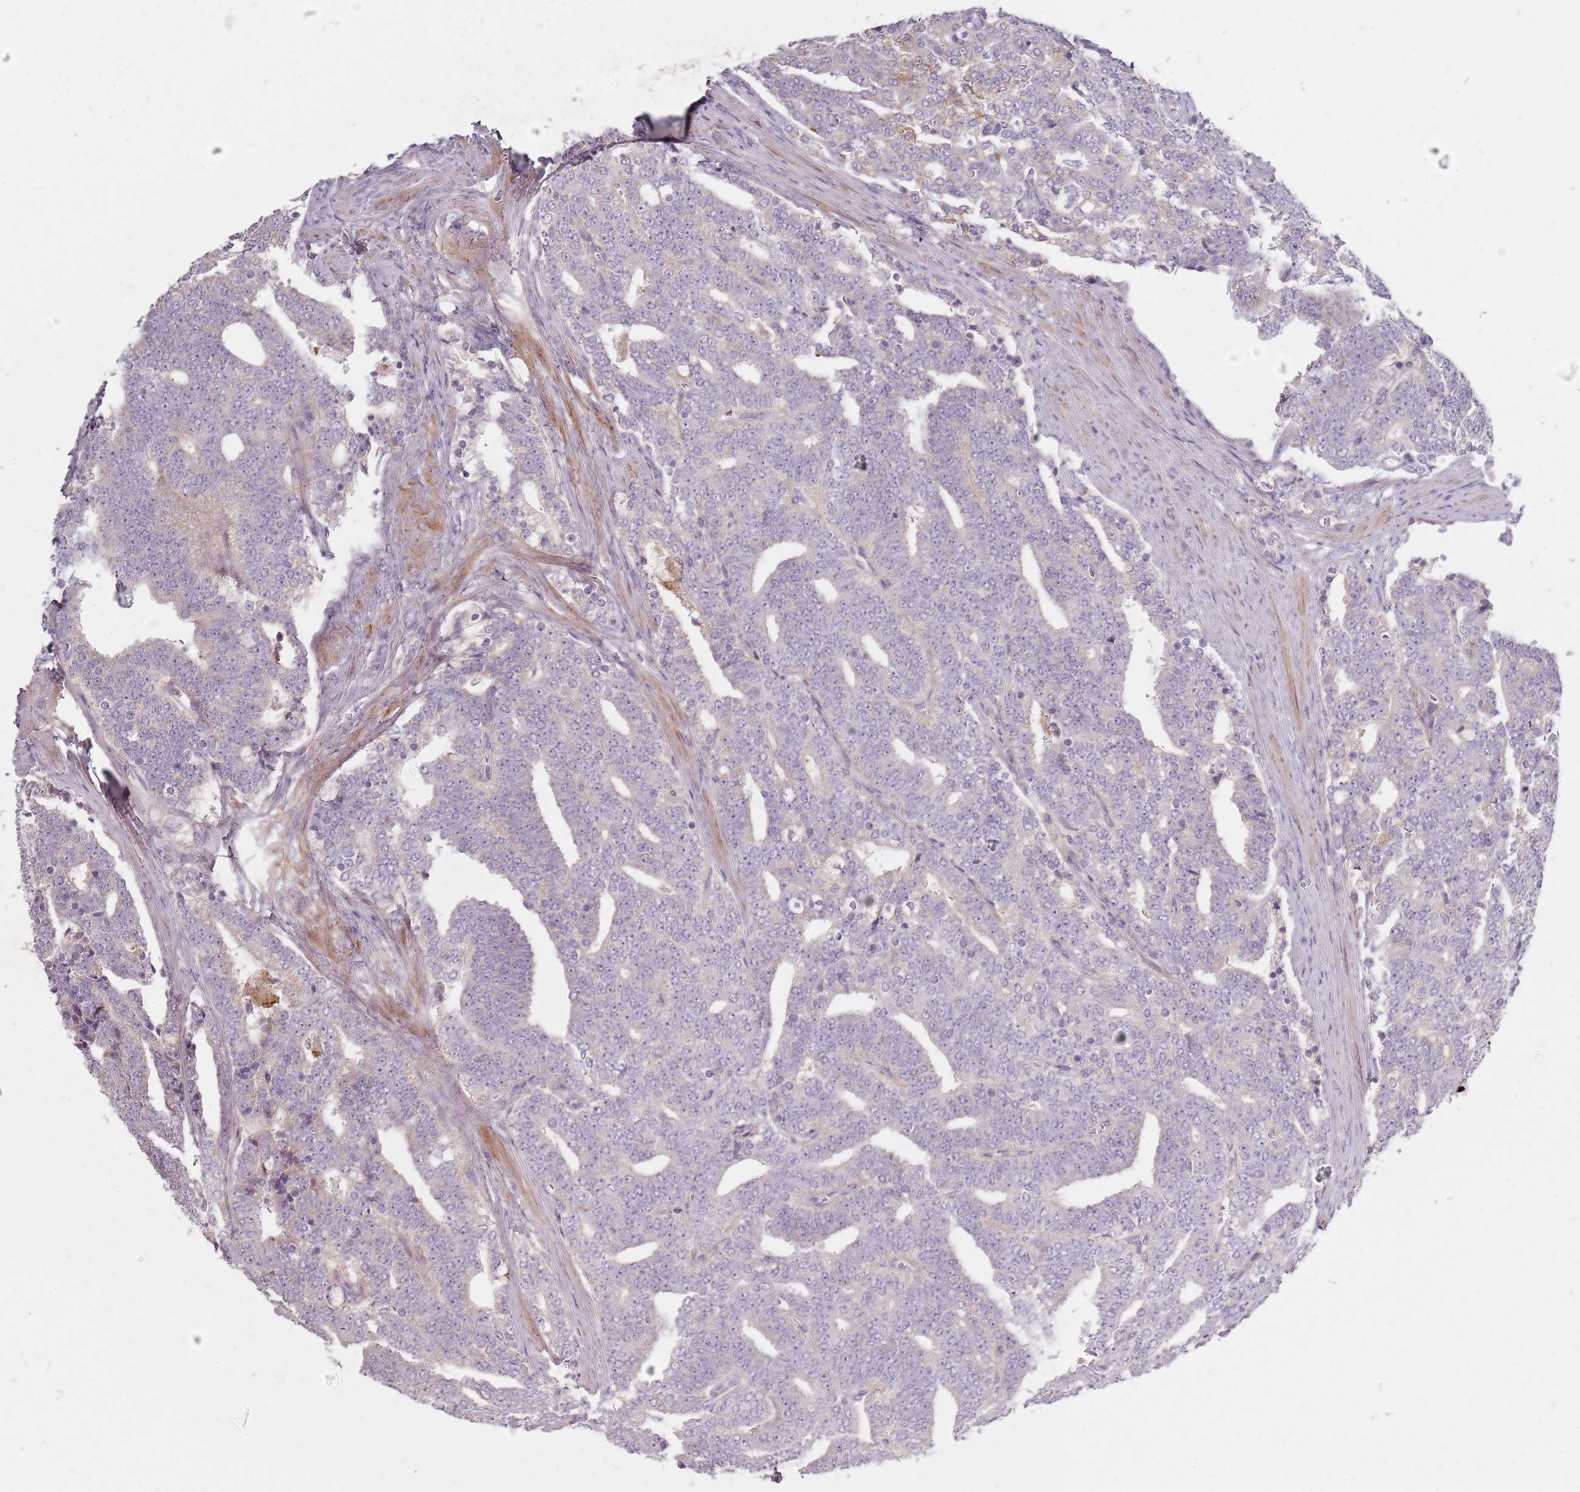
{"staining": {"intensity": "negative", "quantity": "none", "location": "none"}, "tissue": "prostate cancer", "cell_type": "Tumor cells", "image_type": "cancer", "snomed": [{"axis": "morphology", "description": "Adenocarcinoma, High grade"}, {"axis": "topography", "description": "Prostate and seminal vesicle, NOS"}], "caption": "High-grade adenocarcinoma (prostate) was stained to show a protein in brown. There is no significant expression in tumor cells.", "gene": "SYNGR3", "patient": {"sex": "male", "age": 67}}